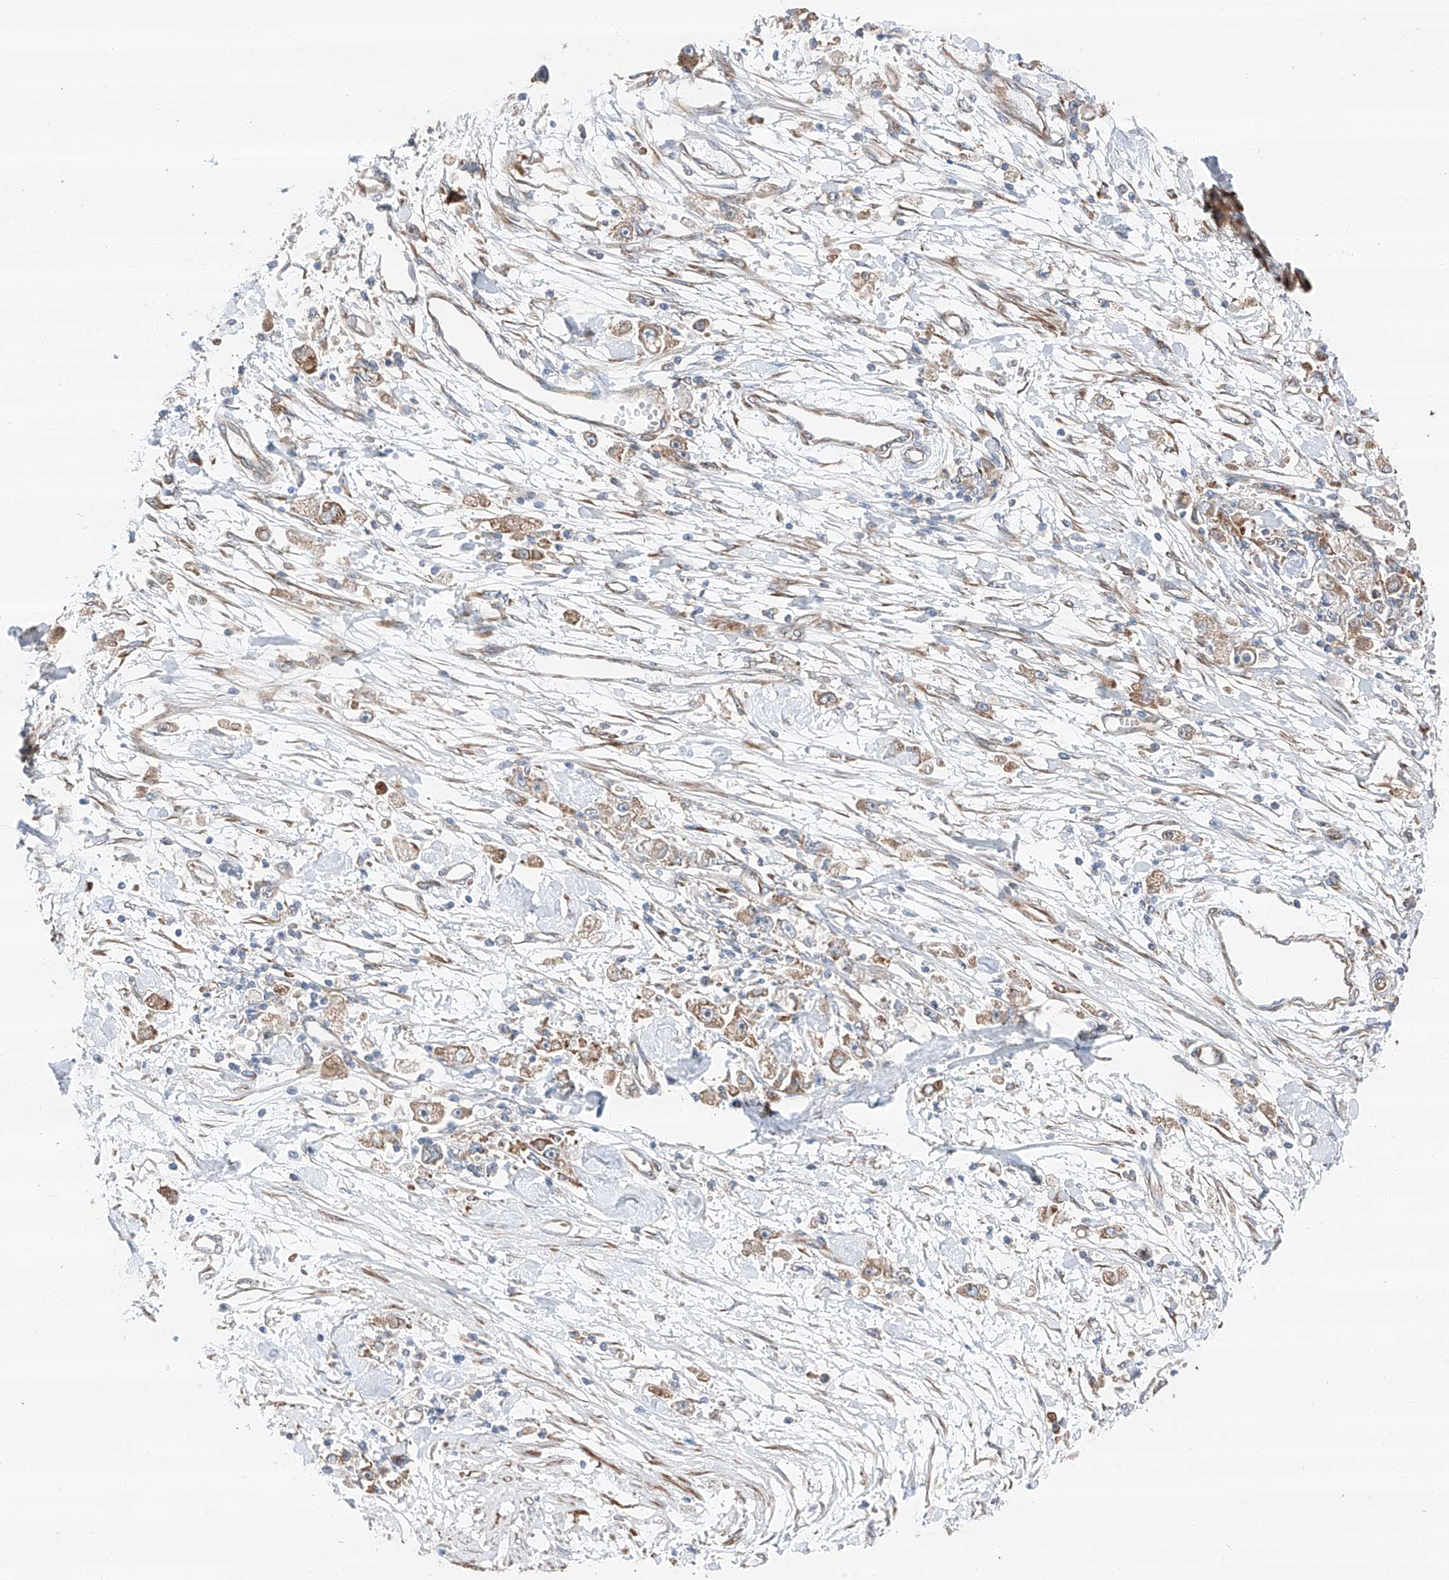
{"staining": {"intensity": "weak", "quantity": "25%-75%", "location": "cytoplasmic/membranous"}, "tissue": "stomach cancer", "cell_type": "Tumor cells", "image_type": "cancer", "snomed": [{"axis": "morphology", "description": "Adenocarcinoma, NOS"}, {"axis": "topography", "description": "Stomach"}], "caption": "Immunohistochemical staining of human adenocarcinoma (stomach) displays low levels of weak cytoplasmic/membranous protein expression in approximately 25%-75% of tumor cells. Immunohistochemistry (ihc) stains the protein of interest in brown and the nuclei are stained blue.", "gene": "ZC3H15", "patient": {"sex": "female", "age": 59}}